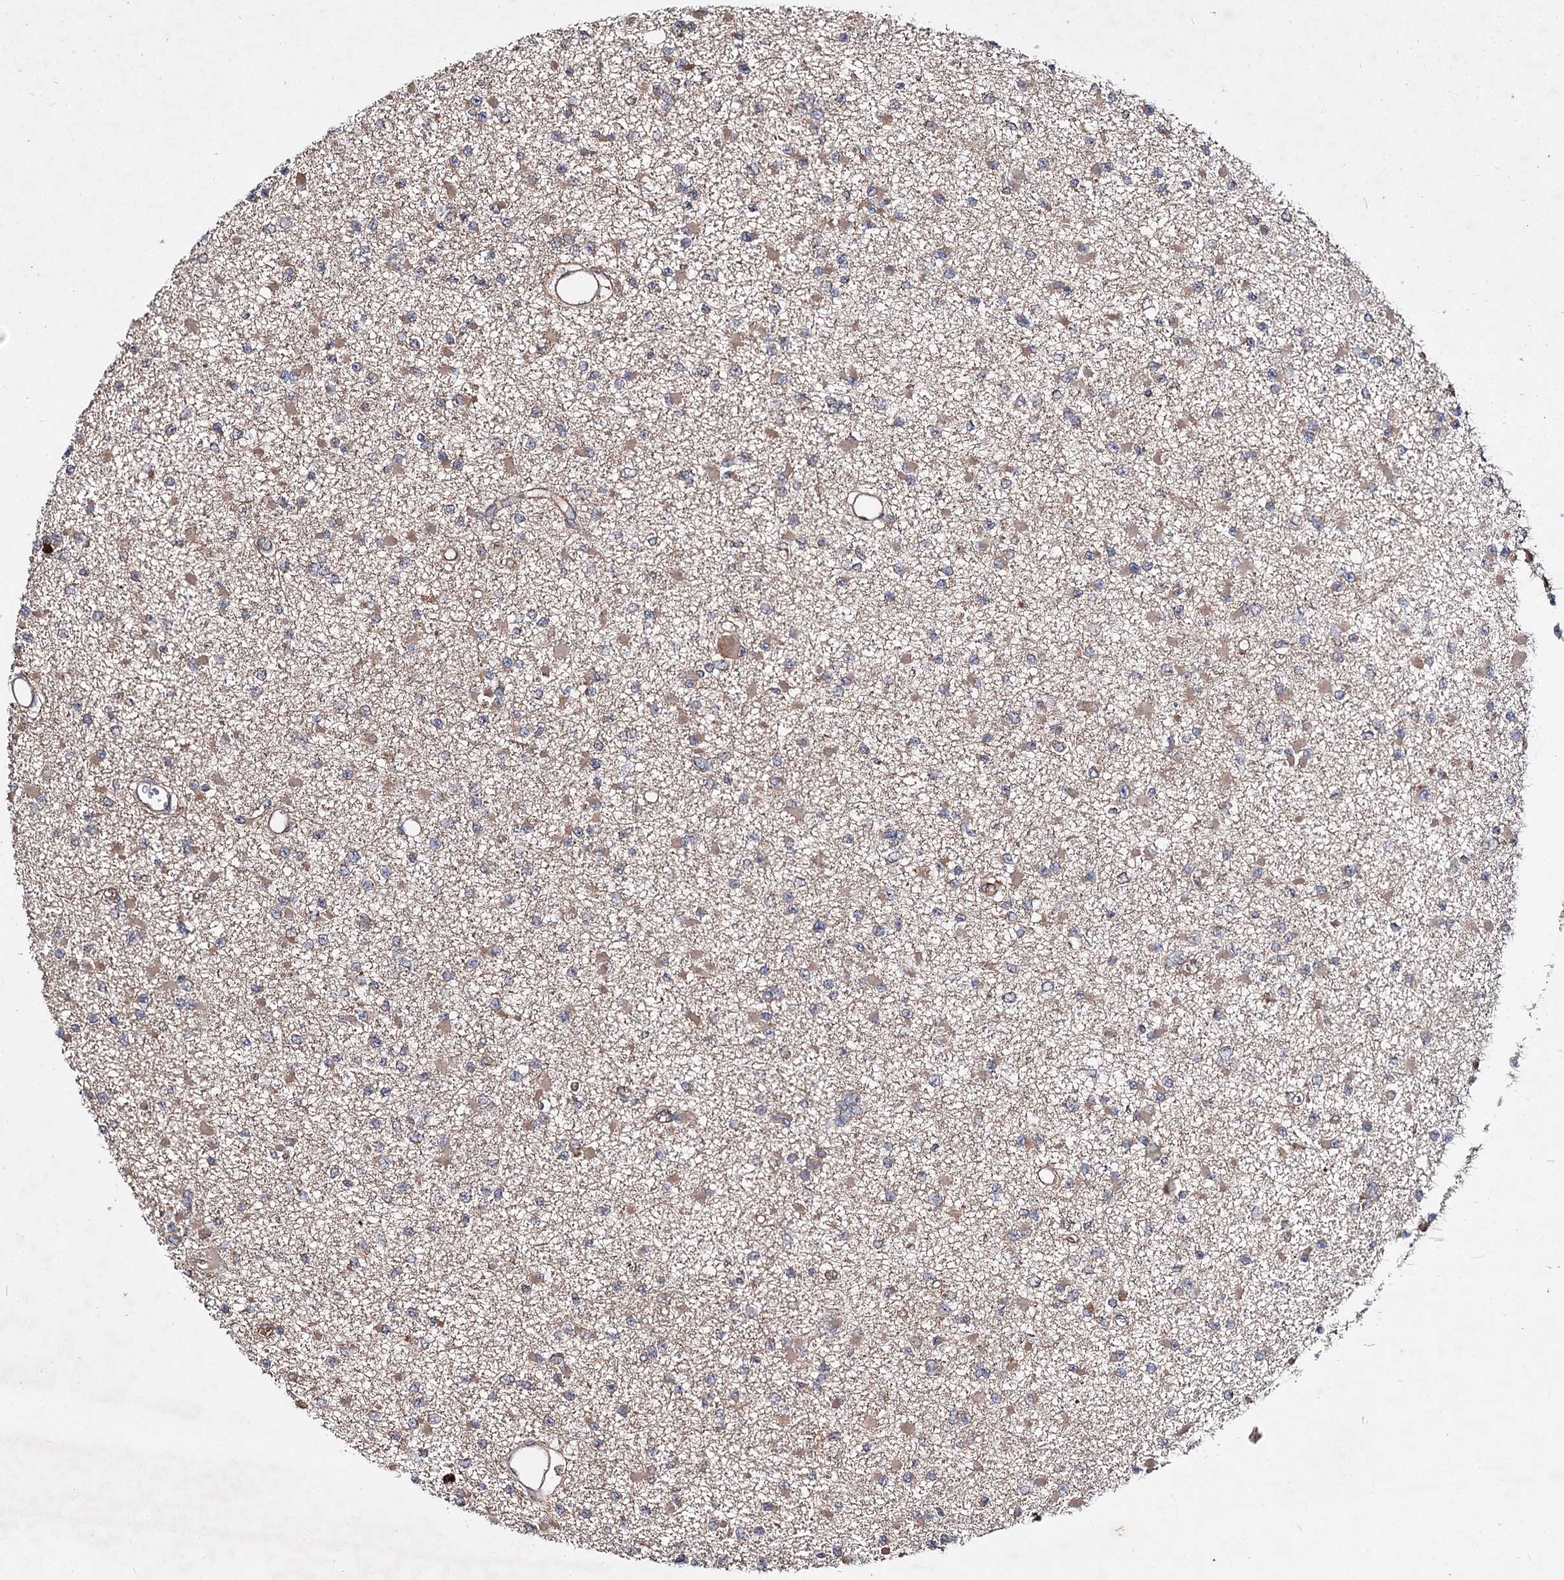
{"staining": {"intensity": "weak", "quantity": "25%-75%", "location": "cytoplasmic/membranous"}, "tissue": "glioma", "cell_type": "Tumor cells", "image_type": "cancer", "snomed": [{"axis": "morphology", "description": "Glioma, malignant, Low grade"}, {"axis": "topography", "description": "Brain"}], "caption": "A low amount of weak cytoplasmic/membranous positivity is present in approximately 25%-75% of tumor cells in malignant low-grade glioma tissue.", "gene": "MSANTD2", "patient": {"sex": "female", "age": 22}}